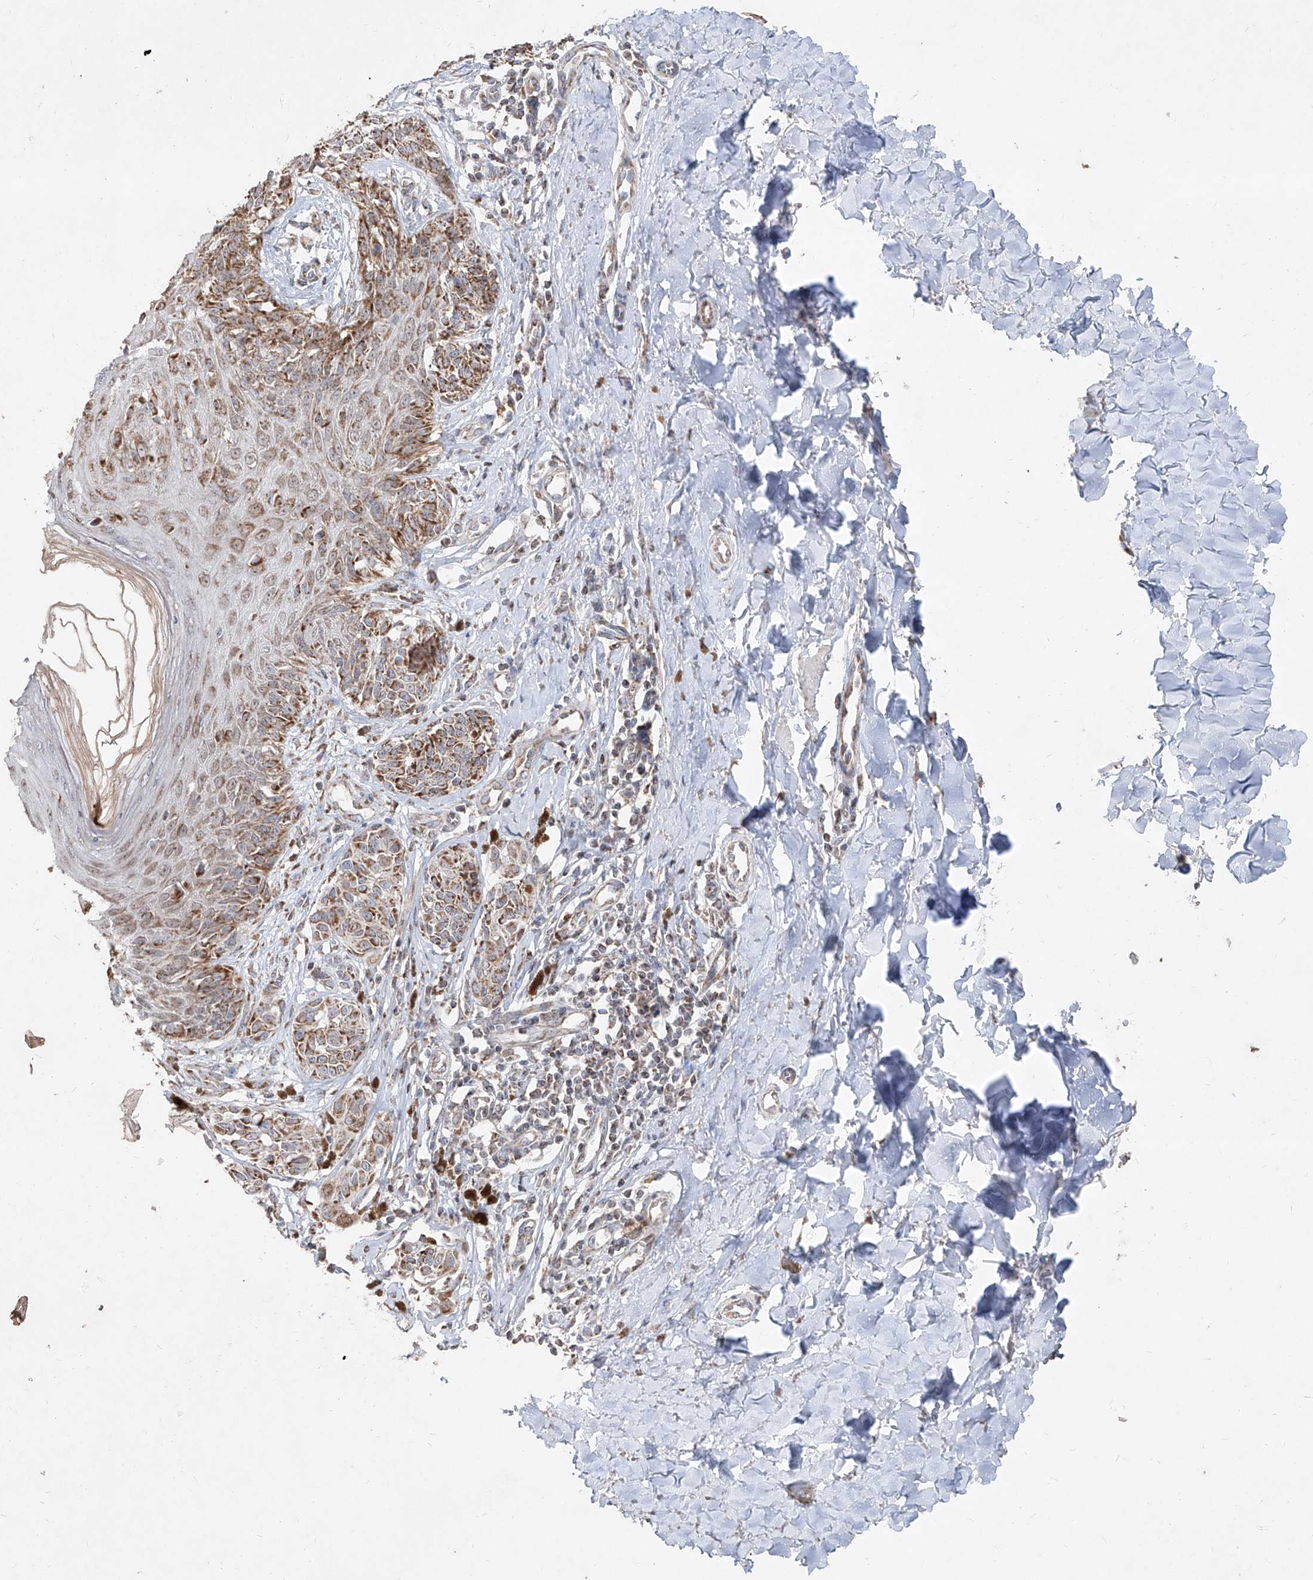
{"staining": {"intensity": "moderate", "quantity": ">75%", "location": "cytoplasmic/membranous"}, "tissue": "melanoma", "cell_type": "Tumor cells", "image_type": "cancer", "snomed": [{"axis": "morphology", "description": "Malignant melanoma, NOS"}, {"axis": "topography", "description": "Skin"}], "caption": "This is a photomicrograph of immunohistochemistry staining of melanoma, which shows moderate expression in the cytoplasmic/membranous of tumor cells.", "gene": "NDUFB3", "patient": {"sex": "male", "age": 53}}